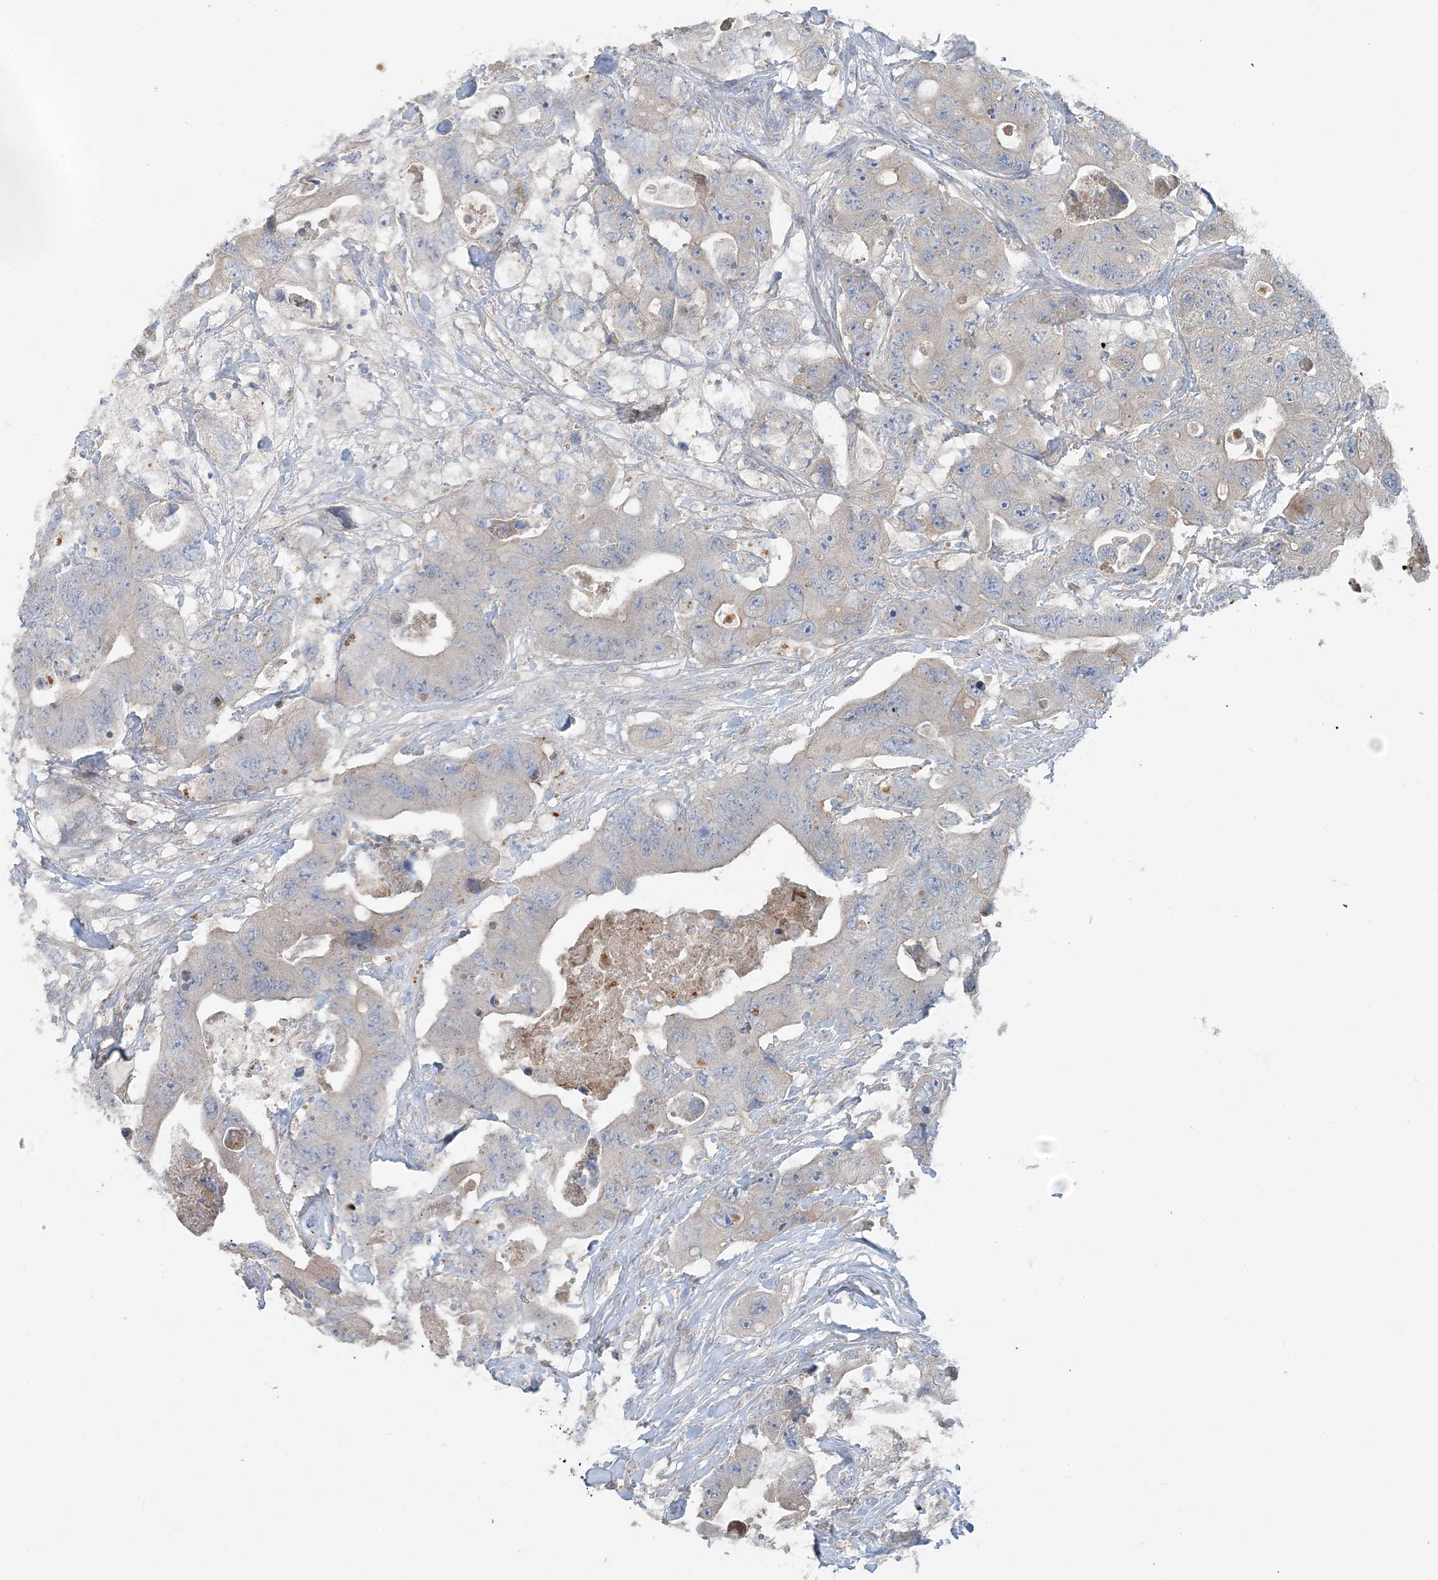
{"staining": {"intensity": "negative", "quantity": "none", "location": "none"}, "tissue": "colorectal cancer", "cell_type": "Tumor cells", "image_type": "cancer", "snomed": [{"axis": "morphology", "description": "Adenocarcinoma, NOS"}, {"axis": "topography", "description": "Colon"}], "caption": "DAB immunohistochemical staining of colorectal cancer displays no significant positivity in tumor cells.", "gene": "SLC4A10", "patient": {"sex": "female", "age": 46}}